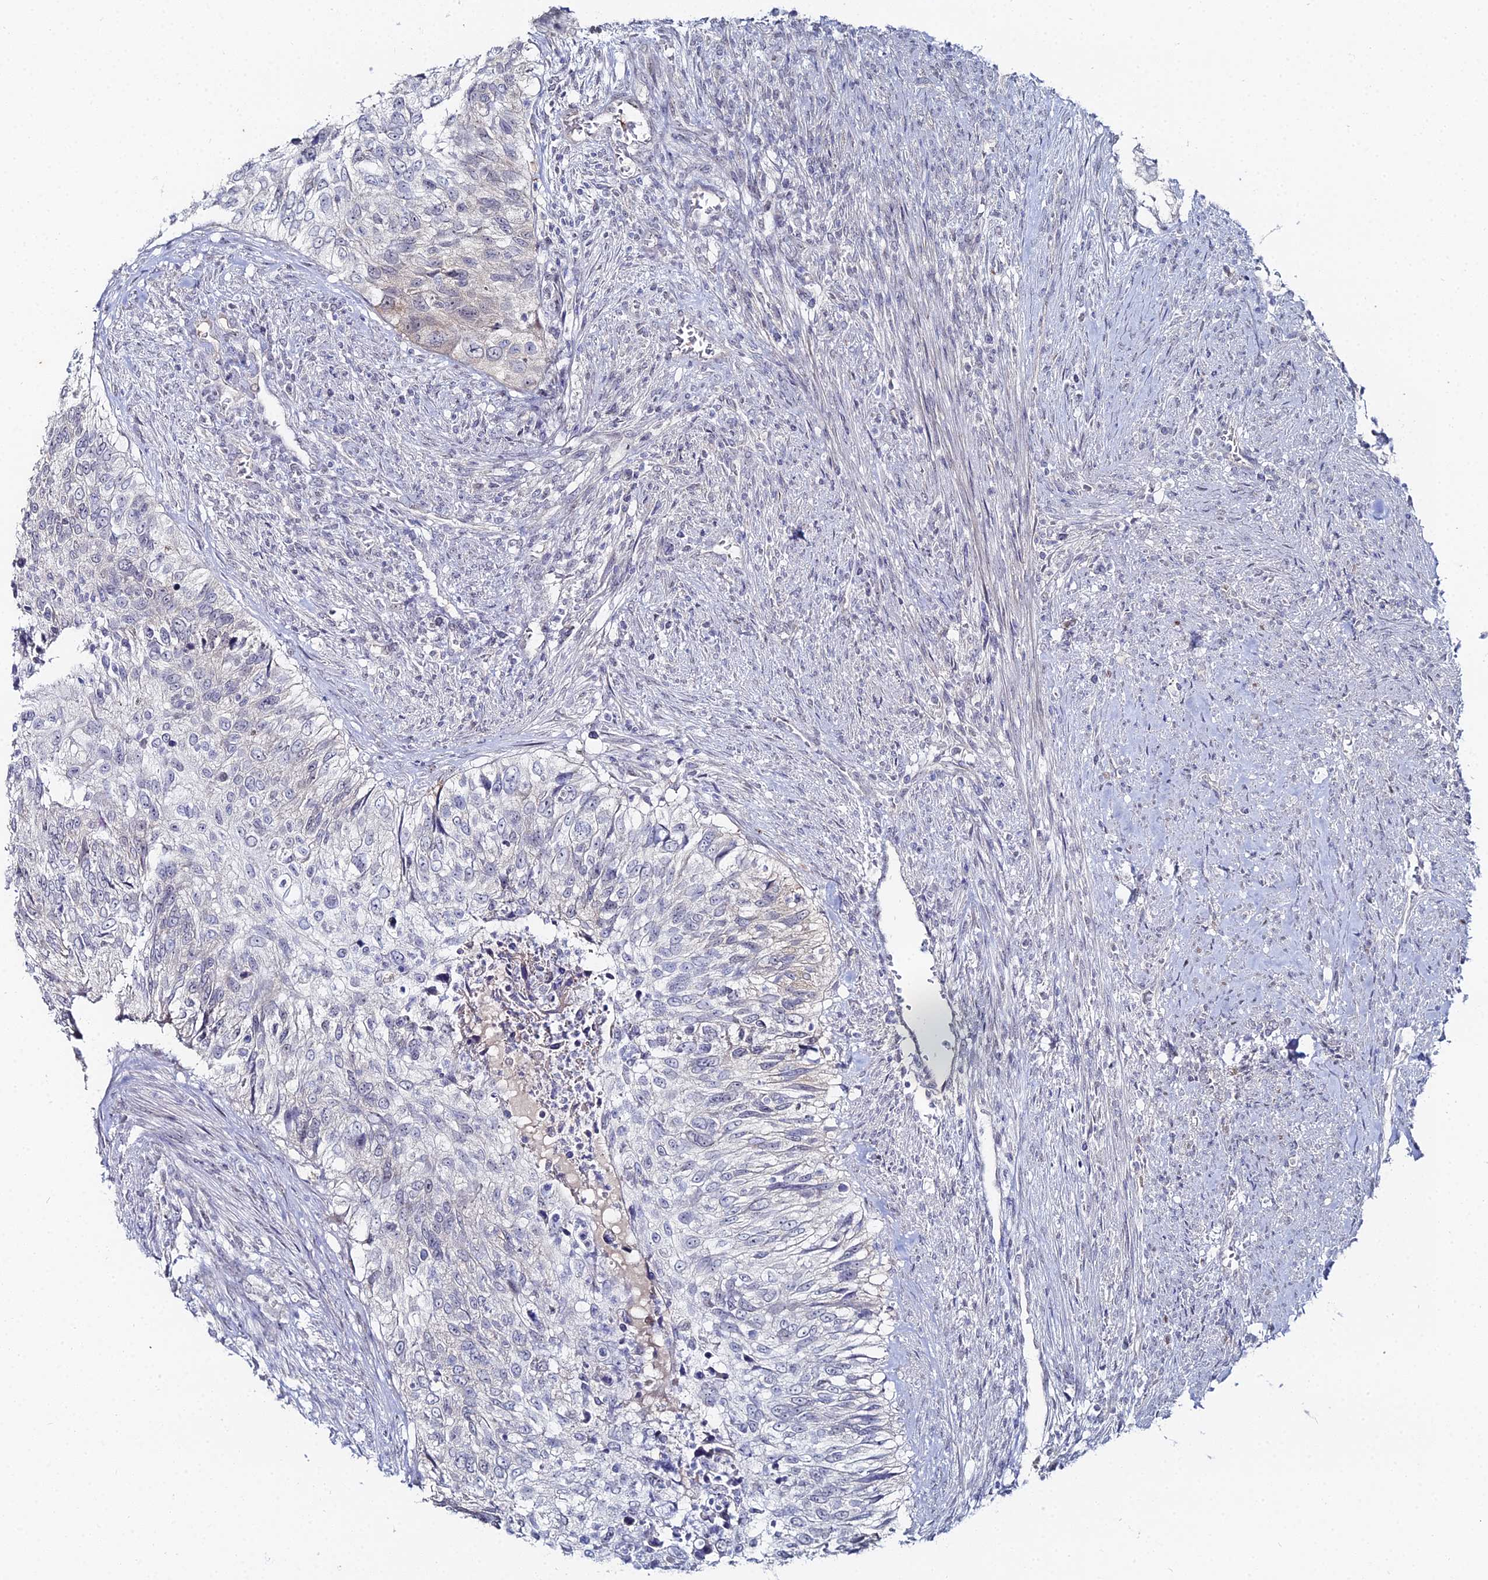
{"staining": {"intensity": "negative", "quantity": "none", "location": "none"}, "tissue": "urothelial cancer", "cell_type": "Tumor cells", "image_type": "cancer", "snomed": [{"axis": "morphology", "description": "Urothelial carcinoma, High grade"}, {"axis": "topography", "description": "Urinary bladder"}], "caption": "Urothelial cancer stained for a protein using immunohistochemistry (IHC) displays no staining tumor cells.", "gene": "THAP4", "patient": {"sex": "female", "age": 60}}